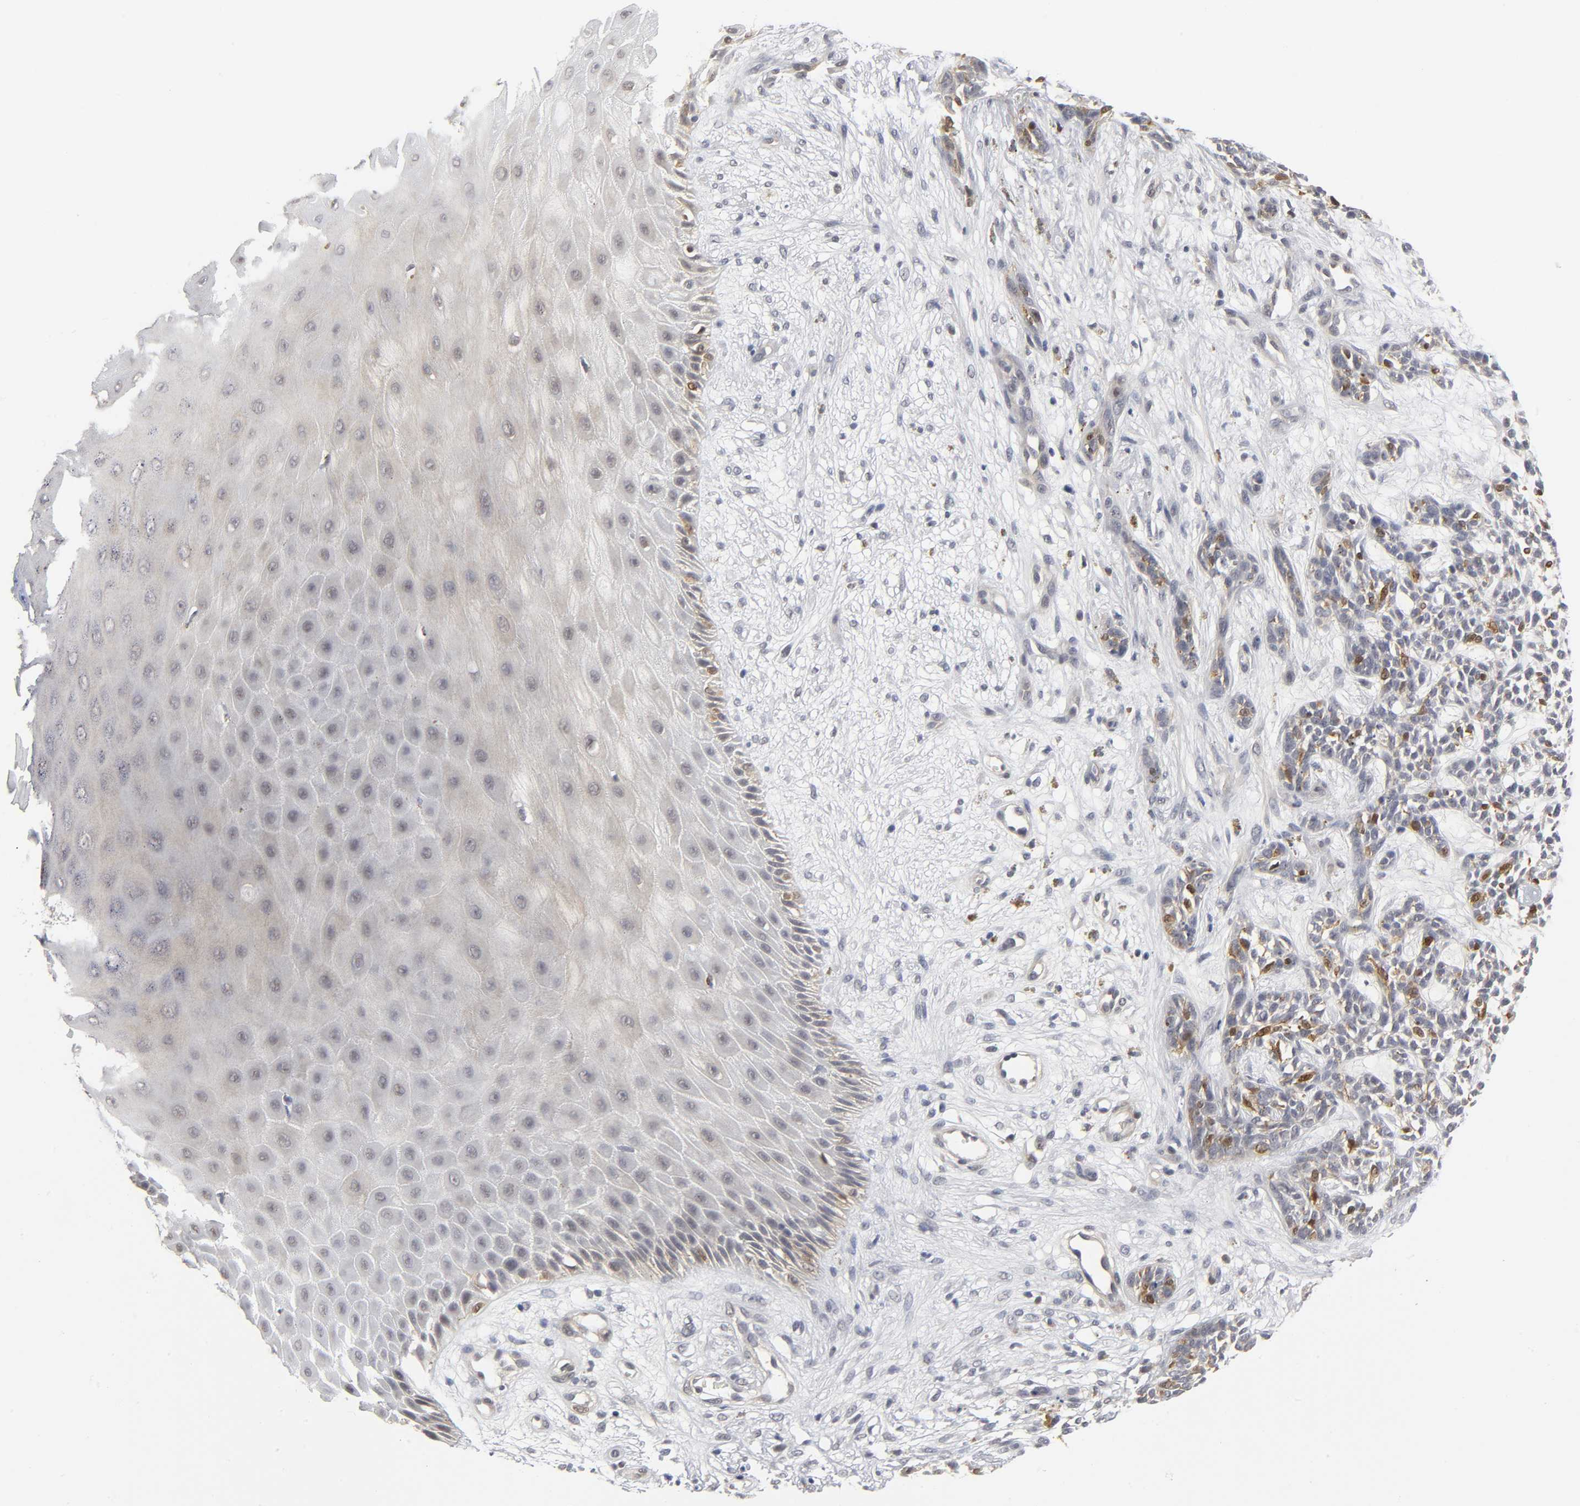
{"staining": {"intensity": "moderate", "quantity": "25%-75%", "location": "nuclear"}, "tissue": "skin cancer", "cell_type": "Tumor cells", "image_type": "cancer", "snomed": [{"axis": "morphology", "description": "Basal cell carcinoma"}, {"axis": "topography", "description": "Skin"}], "caption": "Skin cancer was stained to show a protein in brown. There is medium levels of moderate nuclear staining in about 25%-75% of tumor cells. The staining is performed using DAB brown chromogen to label protein expression. The nuclei are counter-stained blue using hematoxylin.", "gene": "PDLIM3", "patient": {"sex": "female", "age": 84}}